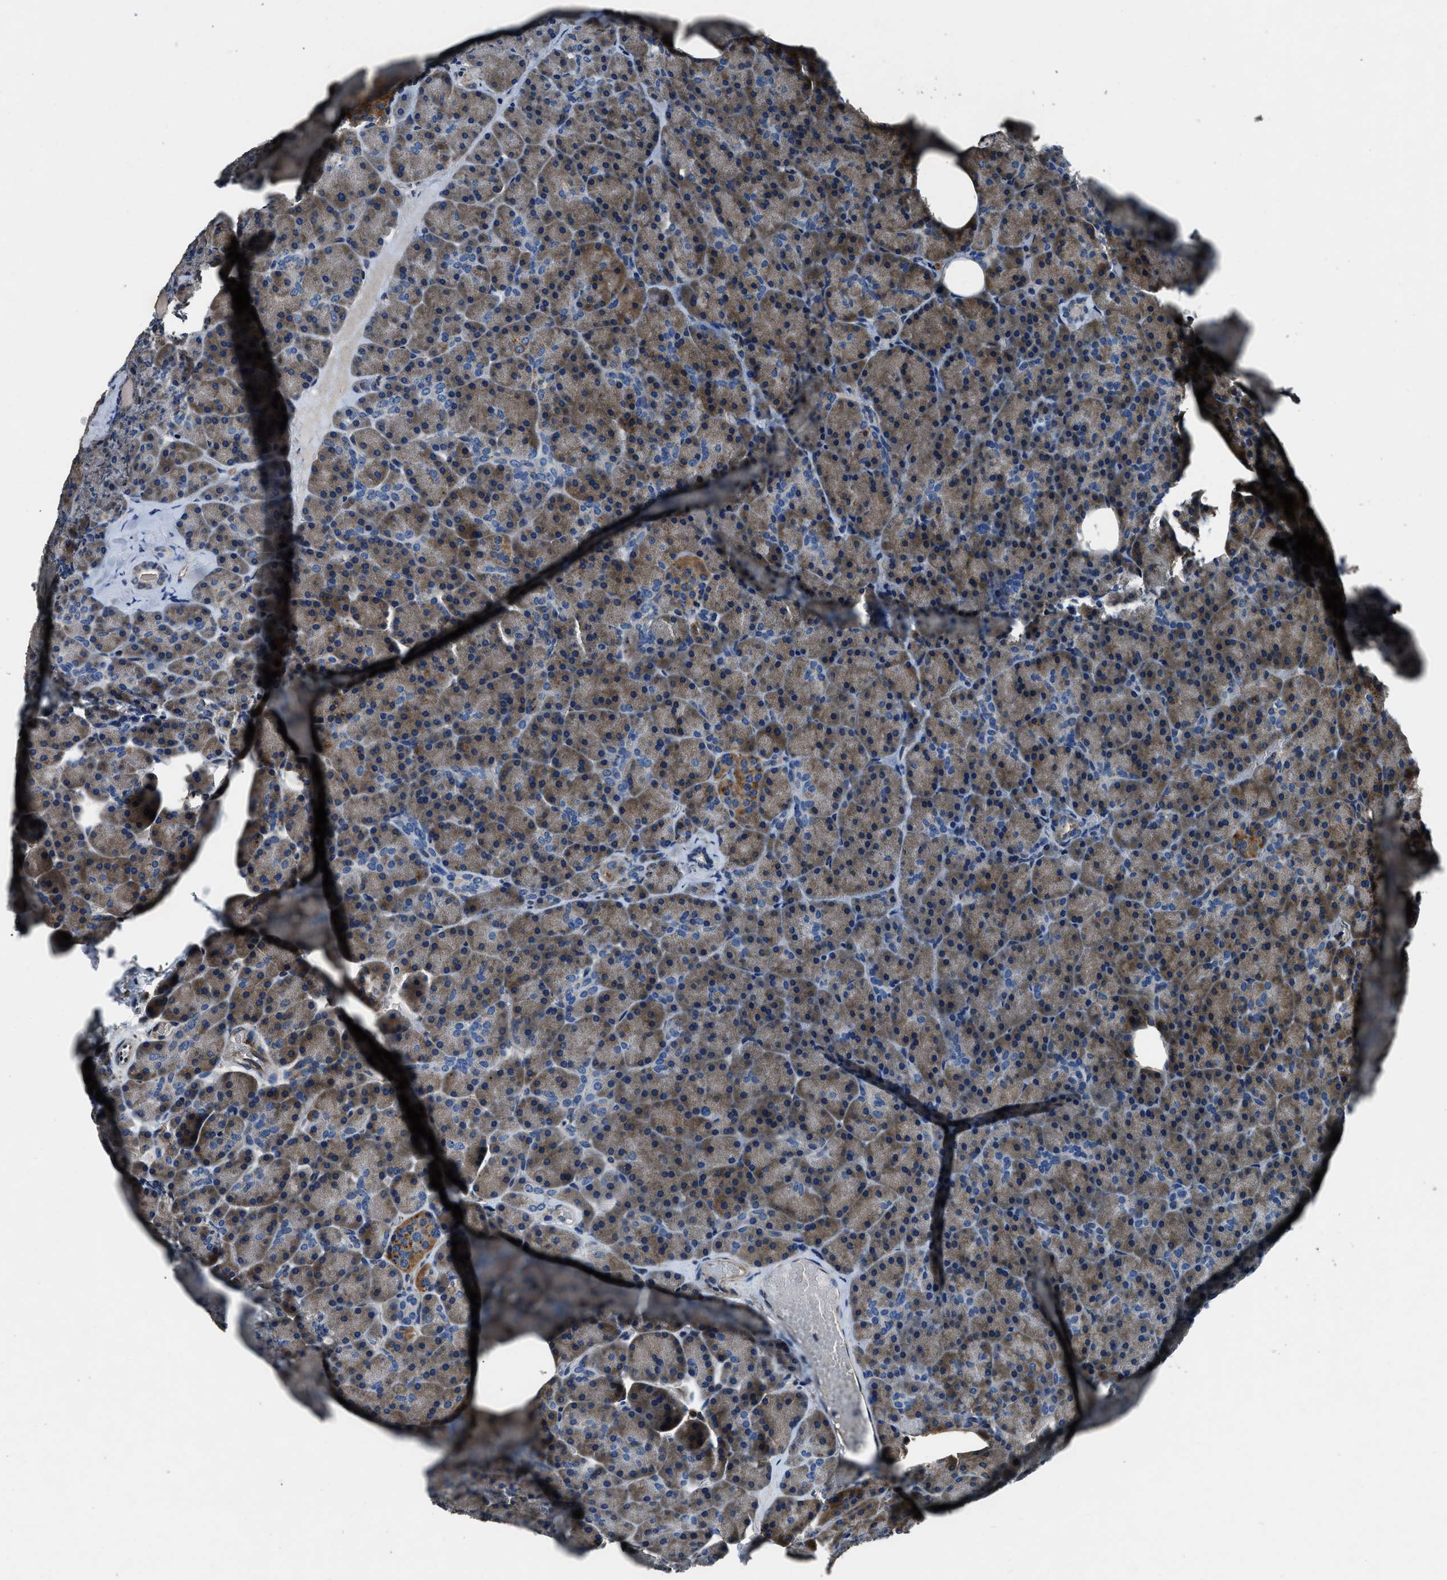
{"staining": {"intensity": "moderate", "quantity": "25%-75%", "location": "cytoplasmic/membranous"}, "tissue": "pancreas", "cell_type": "Exocrine glandular cells", "image_type": "normal", "snomed": [{"axis": "morphology", "description": "Normal tissue, NOS"}, {"axis": "morphology", "description": "Carcinoid, malignant, NOS"}, {"axis": "topography", "description": "Pancreas"}], "caption": "Immunohistochemical staining of benign human pancreas displays 25%-75% levels of moderate cytoplasmic/membranous protein expression in approximately 25%-75% of exocrine glandular cells. Using DAB (brown) and hematoxylin (blue) stains, captured at high magnification using brightfield microscopy.", "gene": "OGDH", "patient": {"sex": "female", "age": 35}}